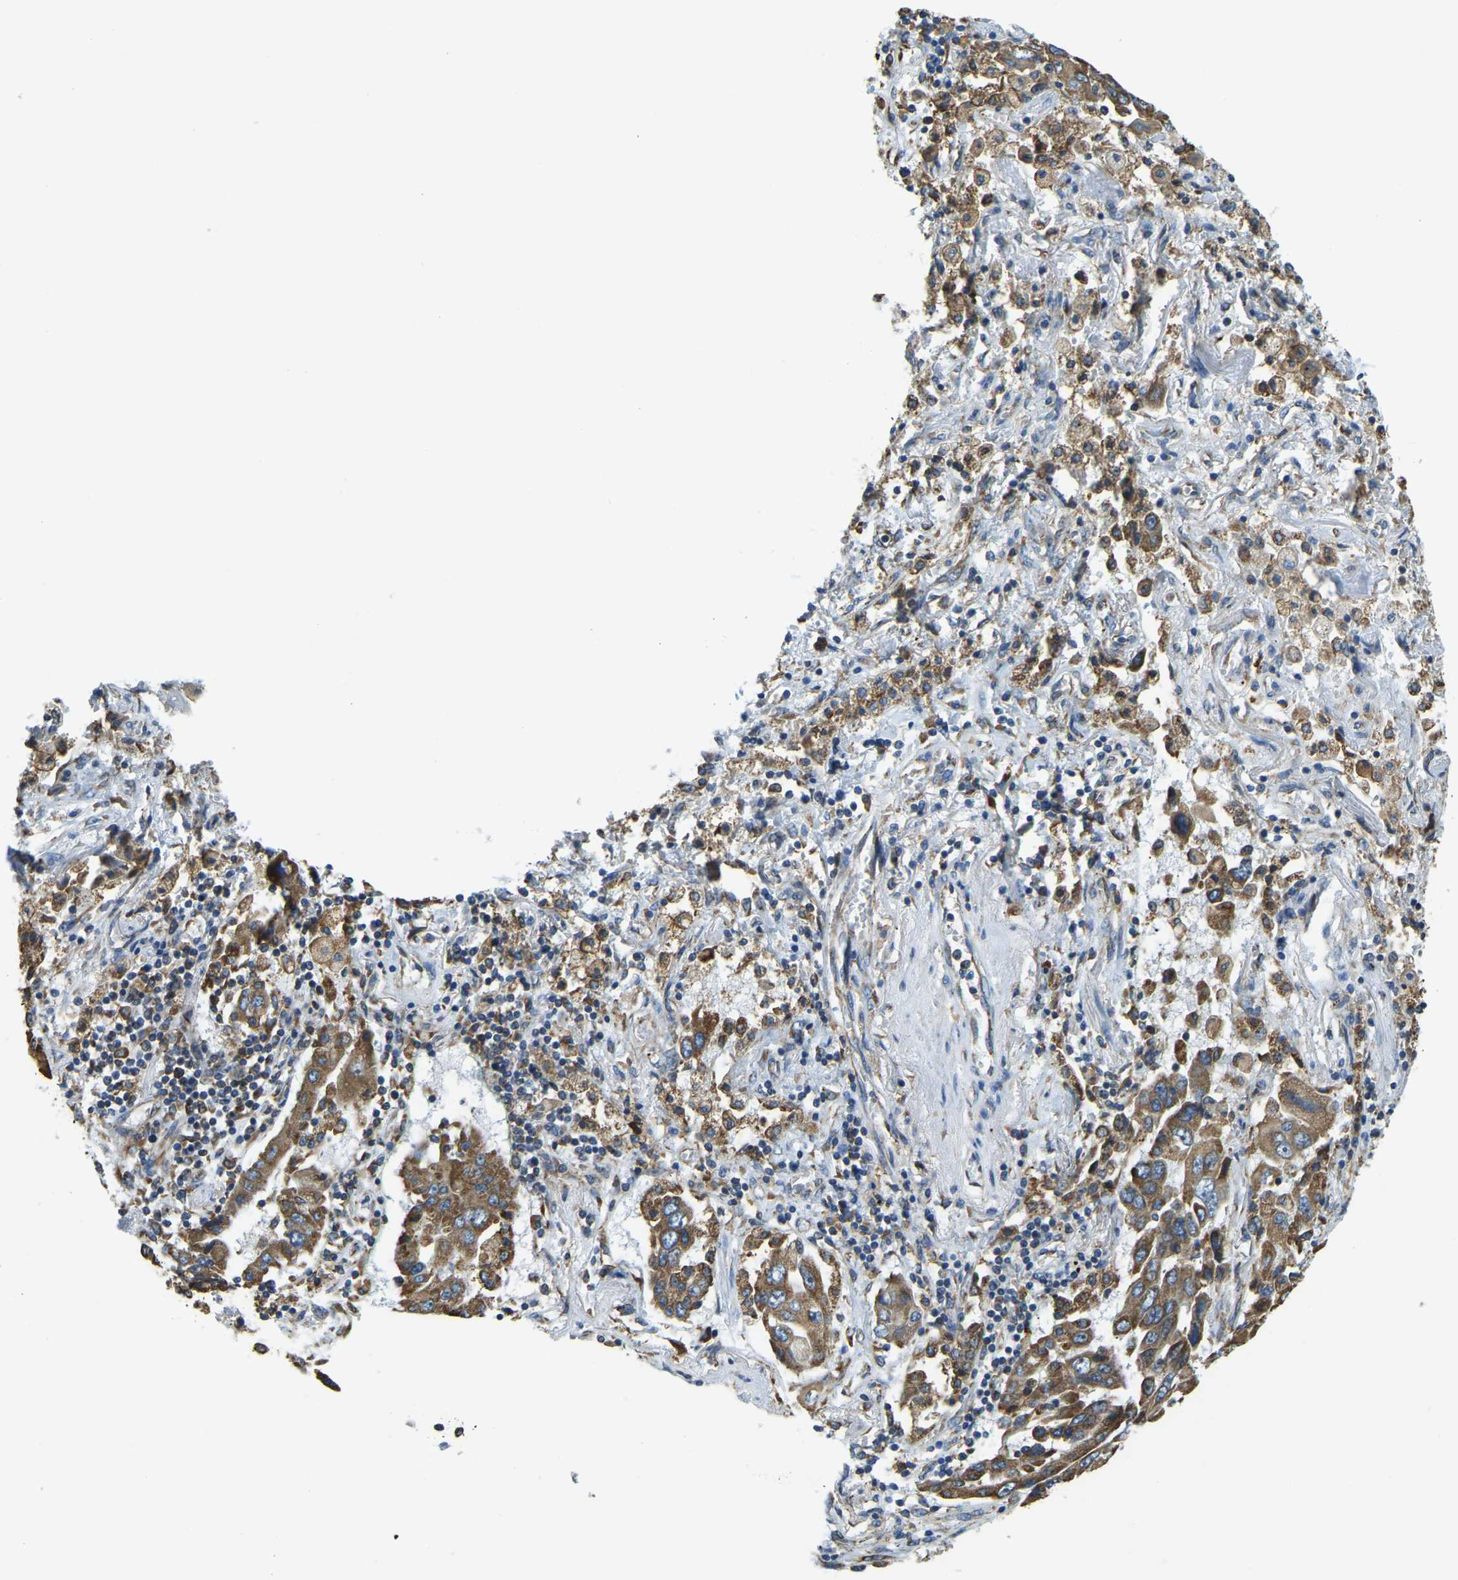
{"staining": {"intensity": "moderate", "quantity": ">75%", "location": "cytoplasmic/membranous"}, "tissue": "lung cancer", "cell_type": "Tumor cells", "image_type": "cancer", "snomed": [{"axis": "morphology", "description": "Adenocarcinoma, NOS"}, {"axis": "topography", "description": "Lung"}], "caption": "Moderate cytoplasmic/membranous protein staining is appreciated in approximately >75% of tumor cells in lung adenocarcinoma.", "gene": "RNF115", "patient": {"sex": "female", "age": 65}}